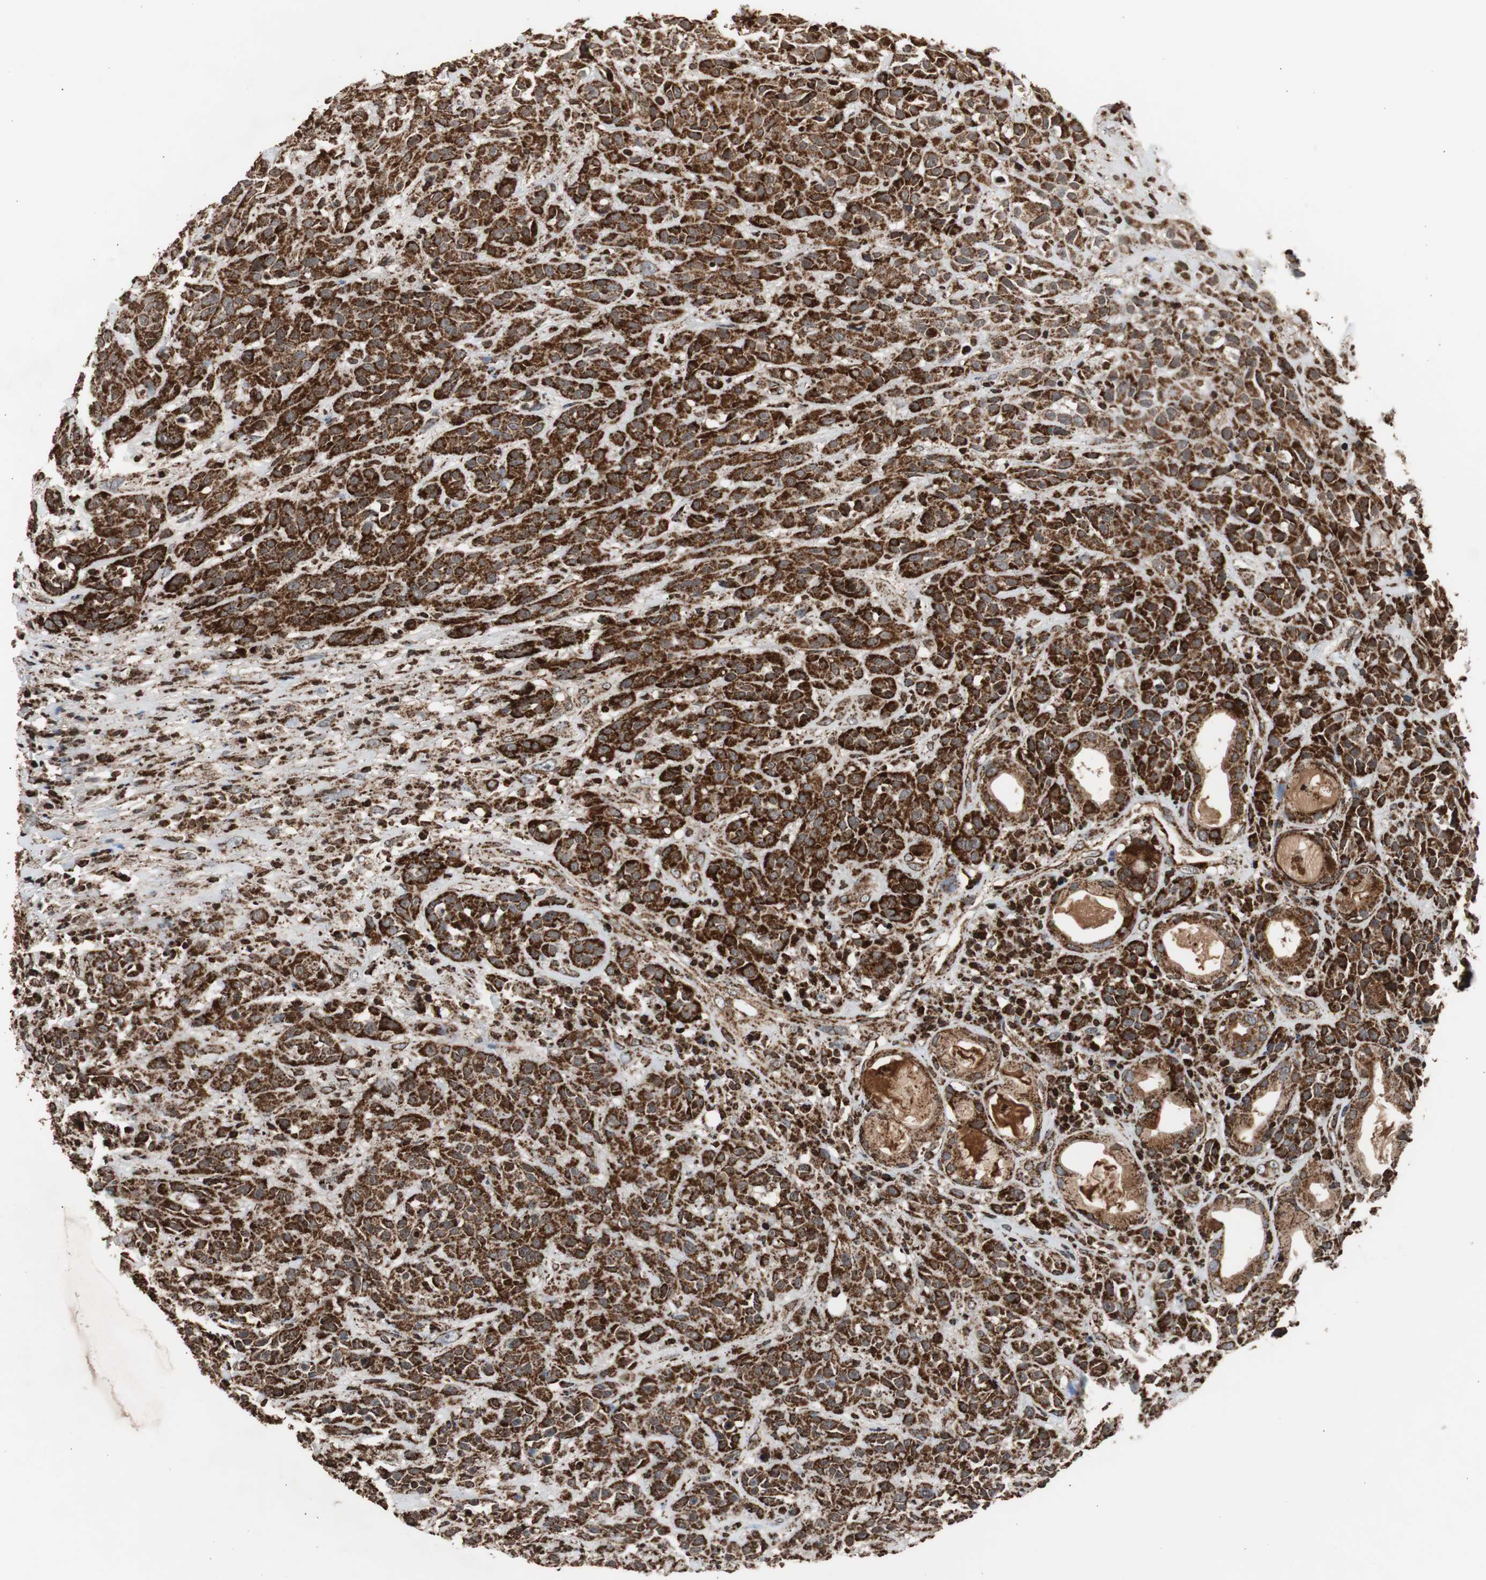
{"staining": {"intensity": "strong", "quantity": ">75%", "location": "cytoplasmic/membranous"}, "tissue": "head and neck cancer", "cell_type": "Tumor cells", "image_type": "cancer", "snomed": [{"axis": "morphology", "description": "Squamous cell carcinoma, NOS"}, {"axis": "topography", "description": "Head-Neck"}], "caption": "Immunohistochemistry micrograph of neoplastic tissue: head and neck cancer stained using immunohistochemistry shows high levels of strong protein expression localized specifically in the cytoplasmic/membranous of tumor cells, appearing as a cytoplasmic/membranous brown color.", "gene": "HSPA9", "patient": {"sex": "male", "age": 62}}